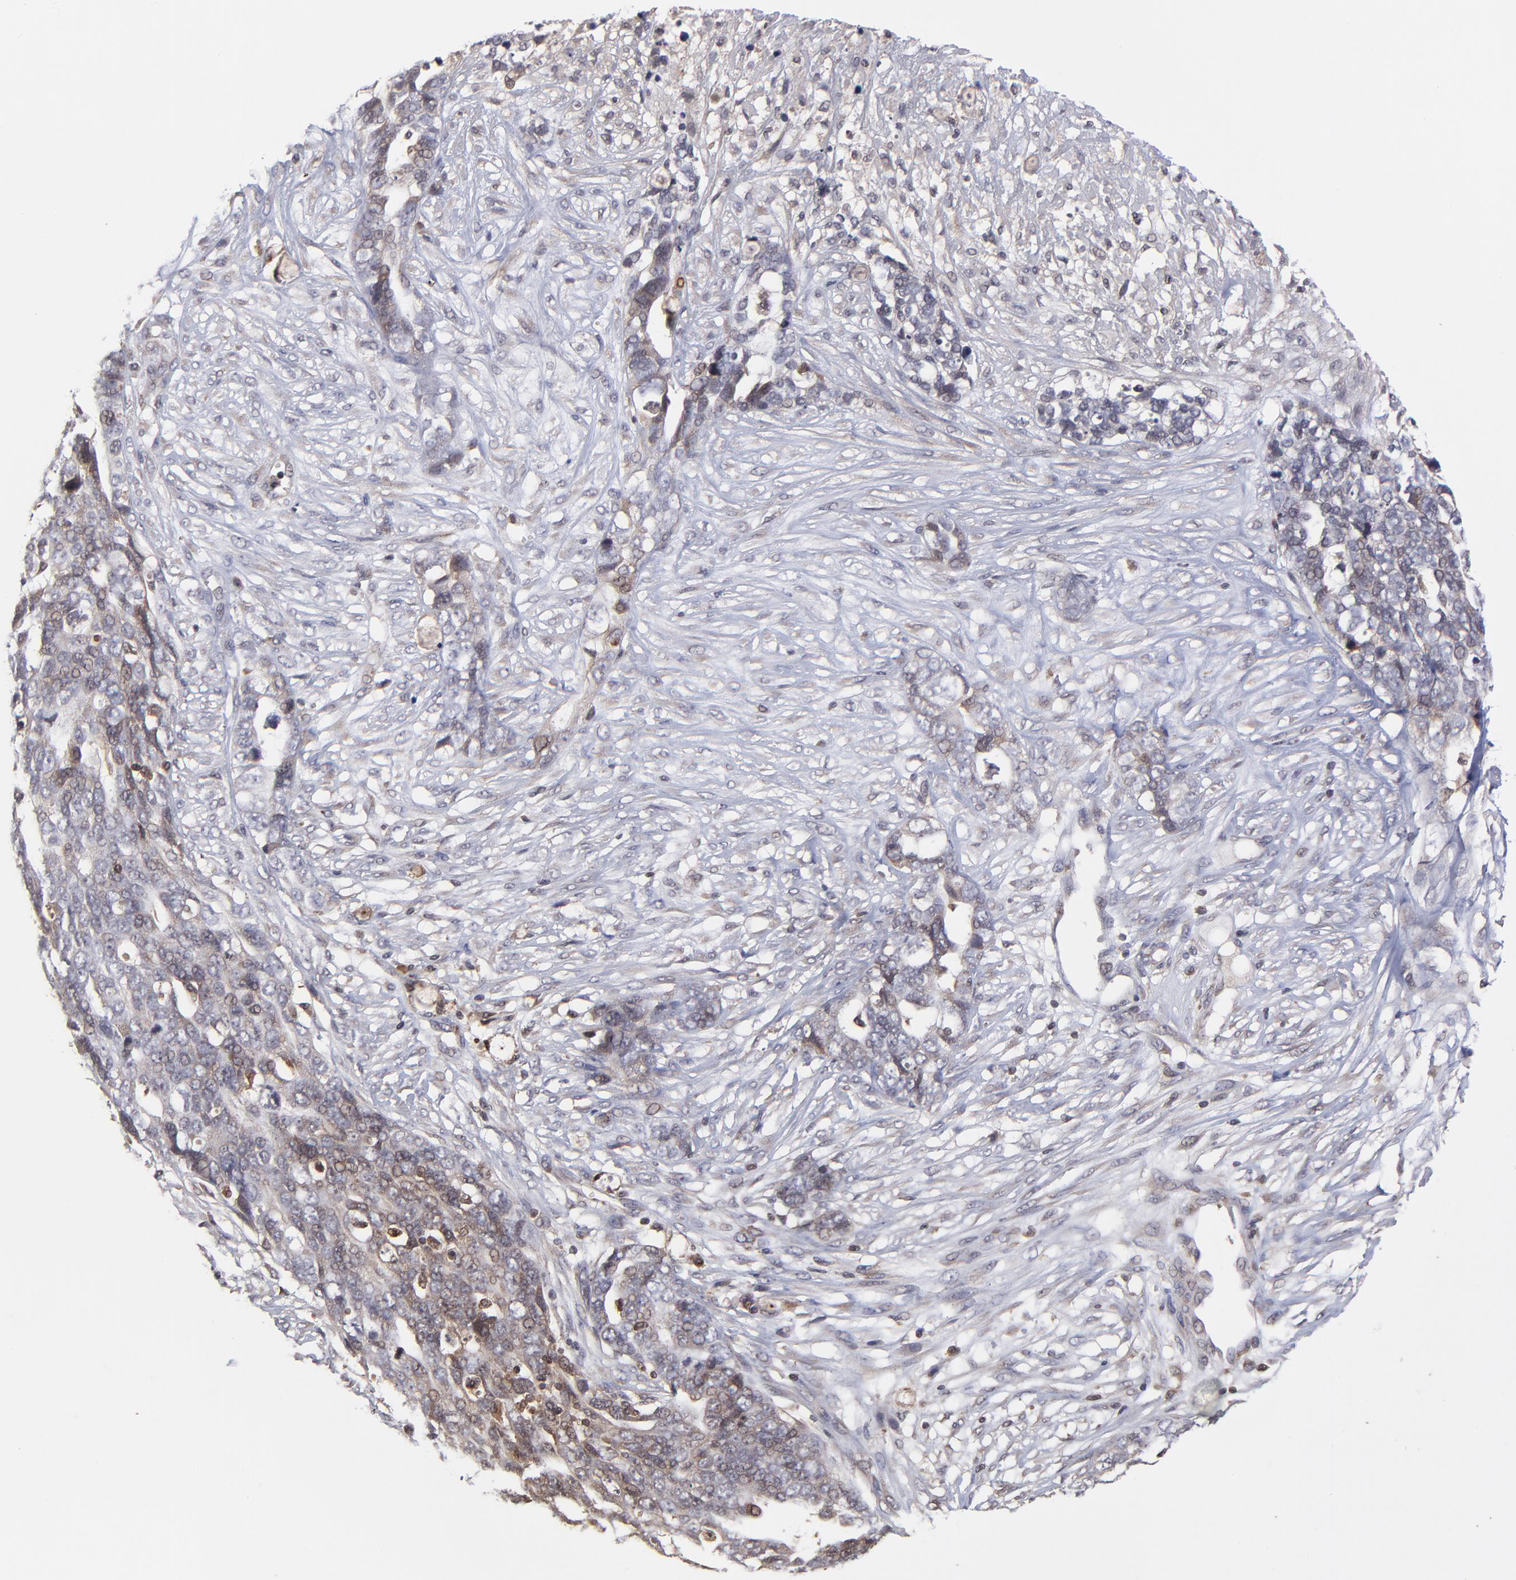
{"staining": {"intensity": "moderate", "quantity": ">75%", "location": "cytoplasmic/membranous"}, "tissue": "ovarian cancer", "cell_type": "Tumor cells", "image_type": "cancer", "snomed": [{"axis": "morphology", "description": "Normal tissue, NOS"}, {"axis": "morphology", "description": "Cystadenocarcinoma, serous, NOS"}, {"axis": "topography", "description": "Fallopian tube"}, {"axis": "topography", "description": "Ovary"}], "caption": "Immunohistochemistry image of ovarian serous cystadenocarcinoma stained for a protein (brown), which reveals medium levels of moderate cytoplasmic/membranous expression in about >75% of tumor cells.", "gene": "UBE2L6", "patient": {"sex": "female", "age": 56}}